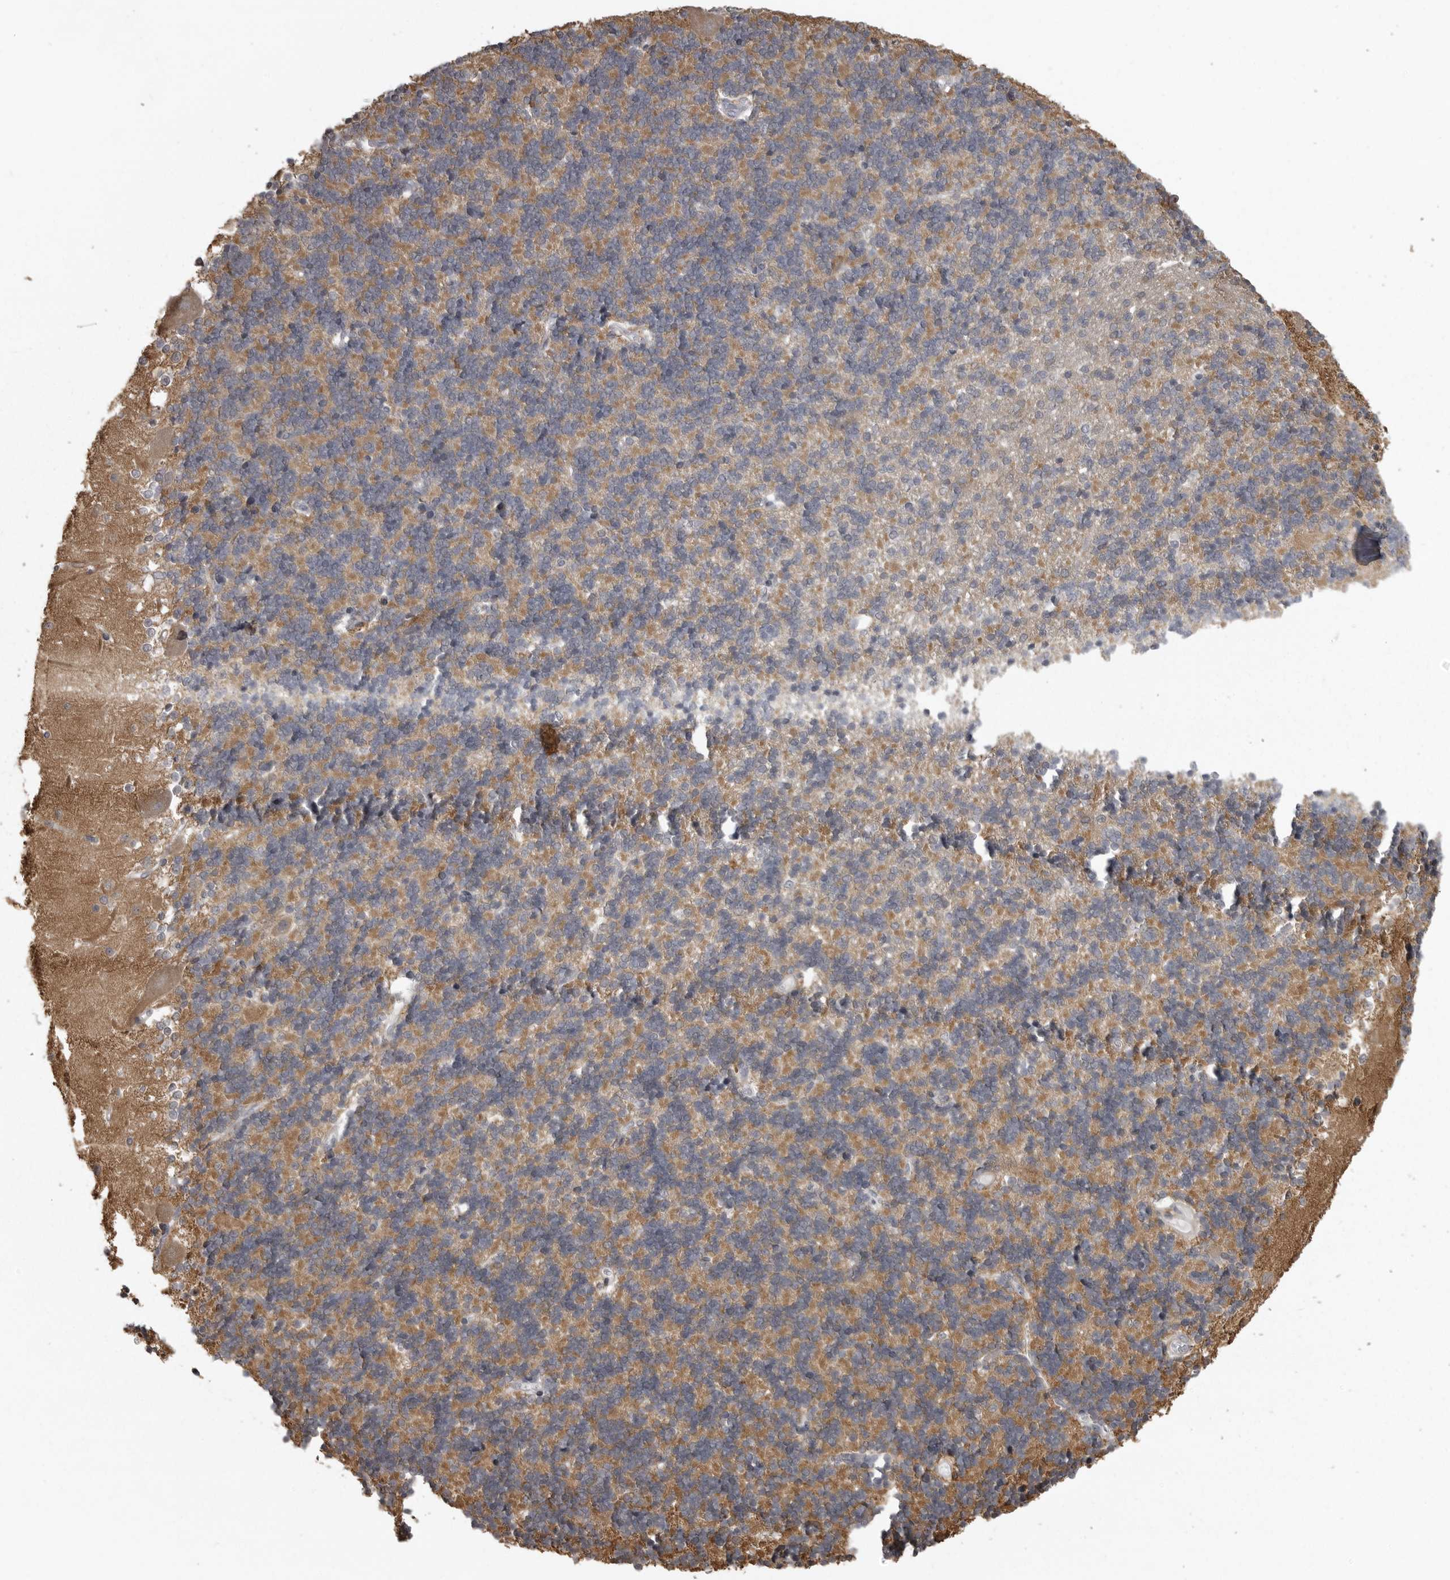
{"staining": {"intensity": "weak", "quantity": "25%-75%", "location": "cytoplasmic/membranous"}, "tissue": "cerebellum", "cell_type": "Cells in granular layer", "image_type": "normal", "snomed": [{"axis": "morphology", "description": "Normal tissue, NOS"}, {"axis": "topography", "description": "Cerebellum"}], "caption": "Immunohistochemistry (DAB (3,3'-diaminobenzidine)) staining of normal human cerebellum reveals weak cytoplasmic/membranous protein staining in about 25%-75% of cells in granular layer. Nuclei are stained in blue.", "gene": "ZNRF1", "patient": {"sex": "male", "age": 37}}